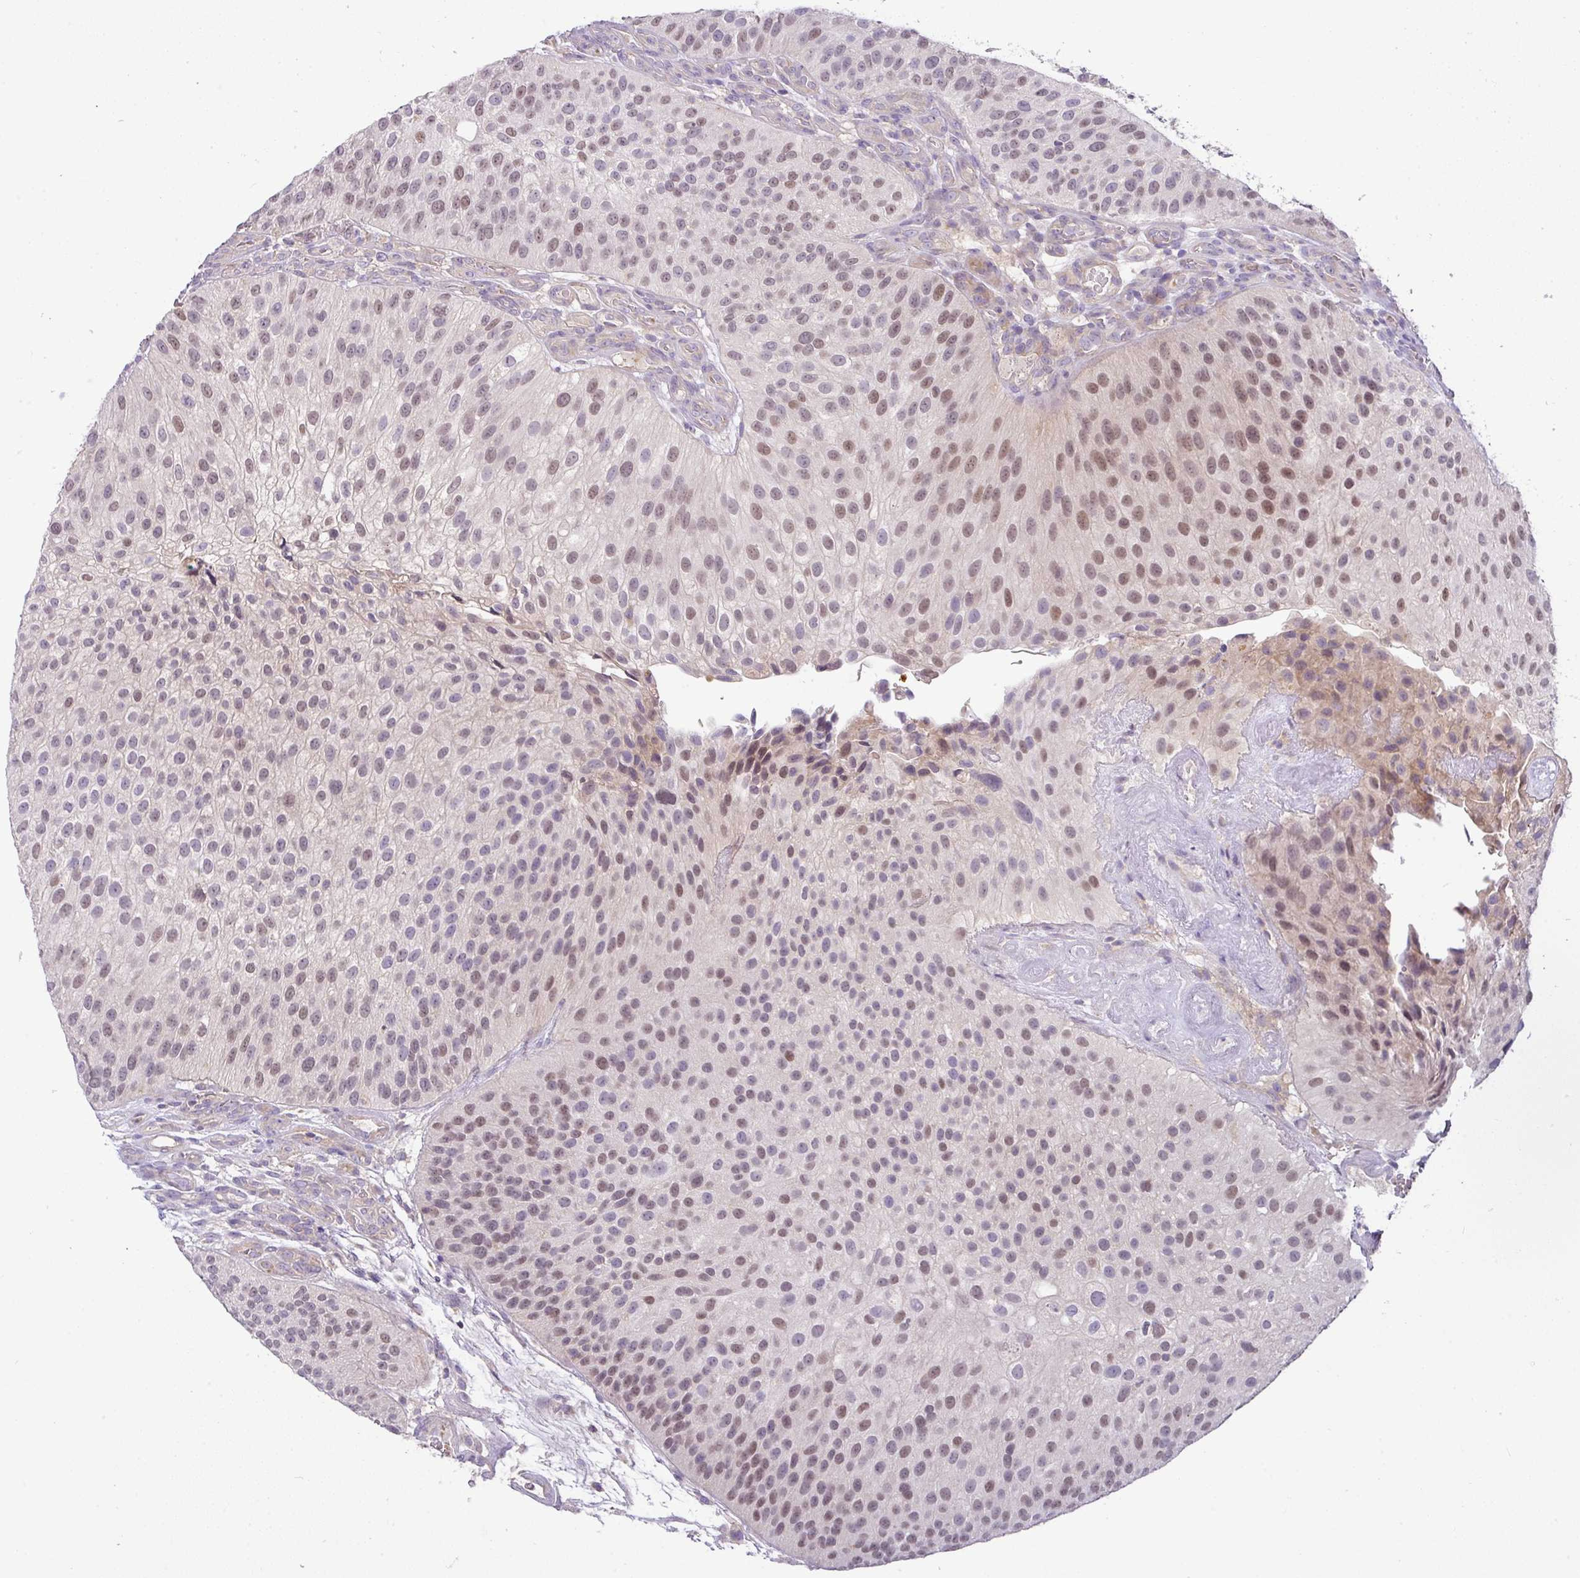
{"staining": {"intensity": "moderate", "quantity": "25%-75%", "location": "nuclear"}, "tissue": "urothelial cancer", "cell_type": "Tumor cells", "image_type": "cancer", "snomed": [{"axis": "morphology", "description": "Urothelial carcinoma, NOS"}, {"axis": "topography", "description": "Urinary bladder"}], "caption": "Brown immunohistochemical staining in human transitional cell carcinoma reveals moderate nuclear positivity in about 25%-75% of tumor cells.", "gene": "HOXC13", "patient": {"sex": "male", "age": 87}}